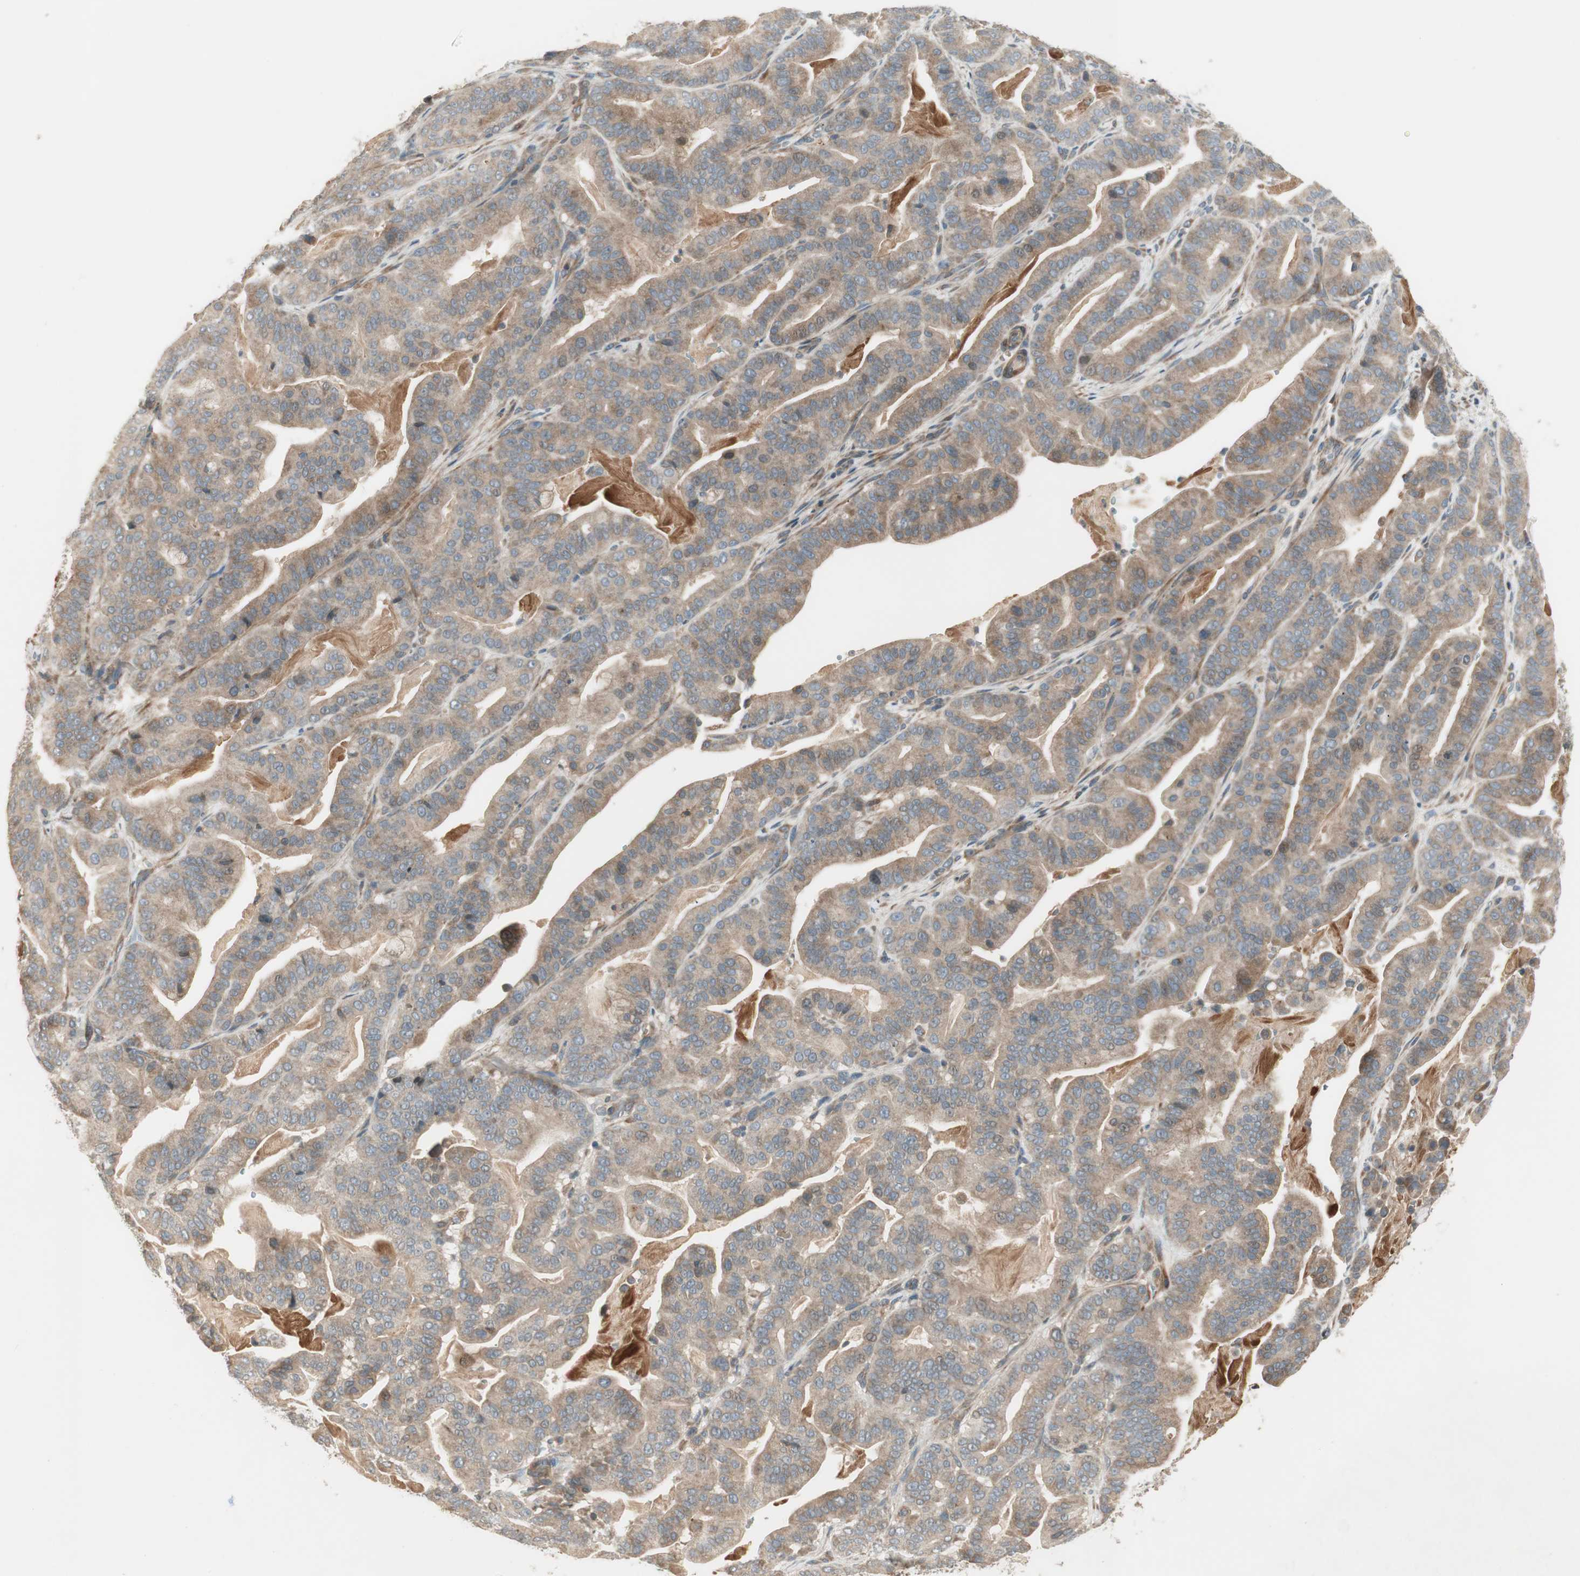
{"staining": {"intensity": "weak", "quantity": ">75%", "location": "cytoplasmic/membranous"}, "tissue": "pancreatic cancer", "cell_type": "Tumor cells", "image_type": "cancer", "snomed": [{"axis": "morphology", "description": "Adenocarcinoma, NOS"}, {"axis": "topography", "description": "Pancreas"}], "caption": "Weak cytoplasmic/membranous protein positivity is appreciated in approximately >75% of tumor cells in pancreatic adenocarcinoma. Ihc stains the protein of interest in brown and the nuclei are stained blue.", "gene": "SFRP1", "patient": {"sex": "male", "age": 63}}